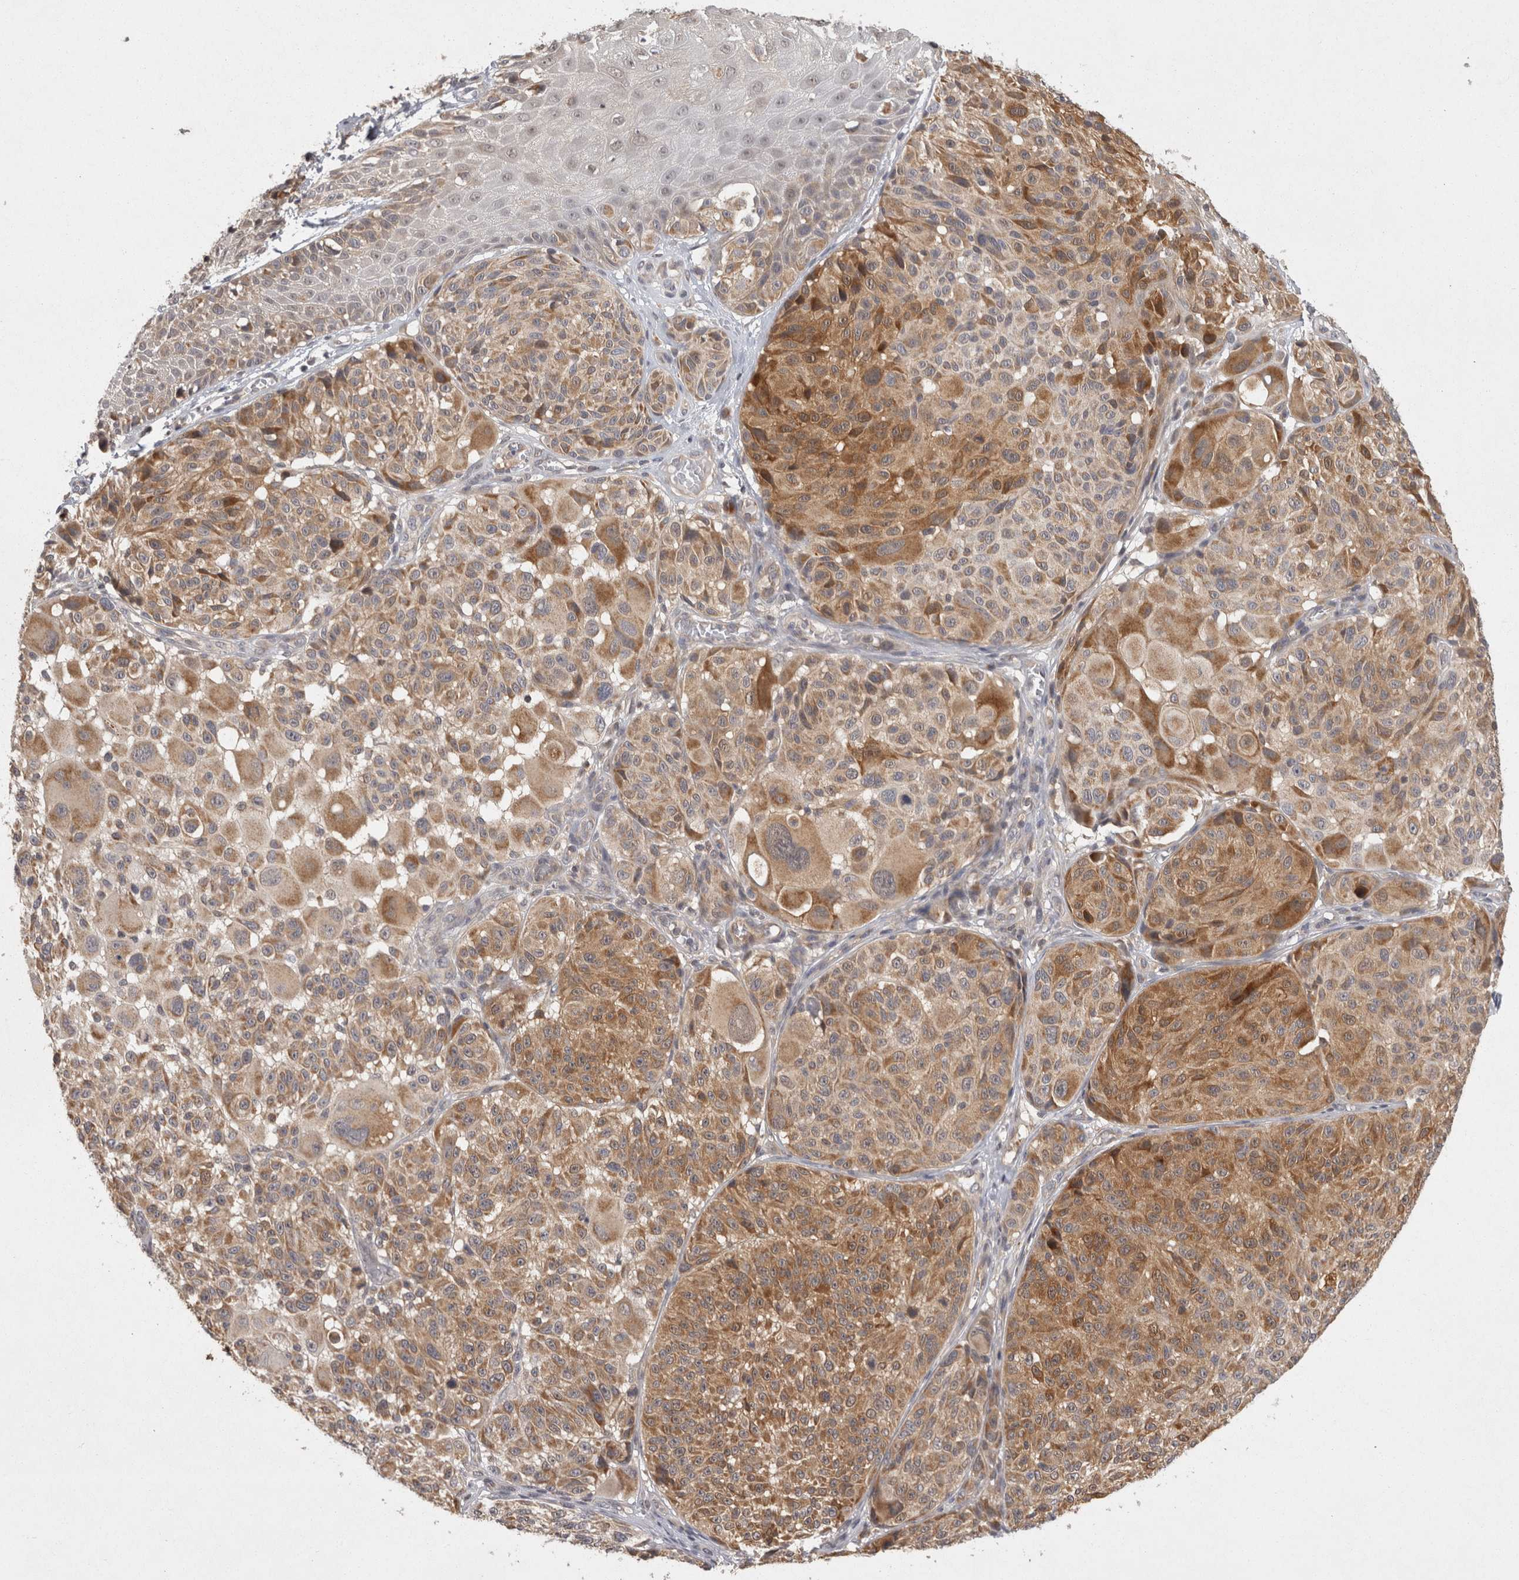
{"staining": {"intensity": "moderate", "quantity": ">75%", "location": "cytoplasmic/membranous"}, "tissue": "melanoma", "cell_type": "Tumor cells", "image_type": "cancer", "snomed": [{"axis": "morphology", "description": "Malignant melanoma, NOS"}, {"axis": "topography", "description": "Skin"}], "caption": "Immunohistochemistry (IHC) staining of melanoma, which reveals medium levels of moderate cytoplasmic/membranous staining in about >75% of tumor cells indicating moderate cytoplasmic/membranous protein staining. The staining was performed using DAB (3,3'-diaminobenzidine) (brown) for protein detection and nuclei were counterstained in hematoxylin (blue).", "gene": "ACAT2", "patient": {"sex": "male", "age": 83}}